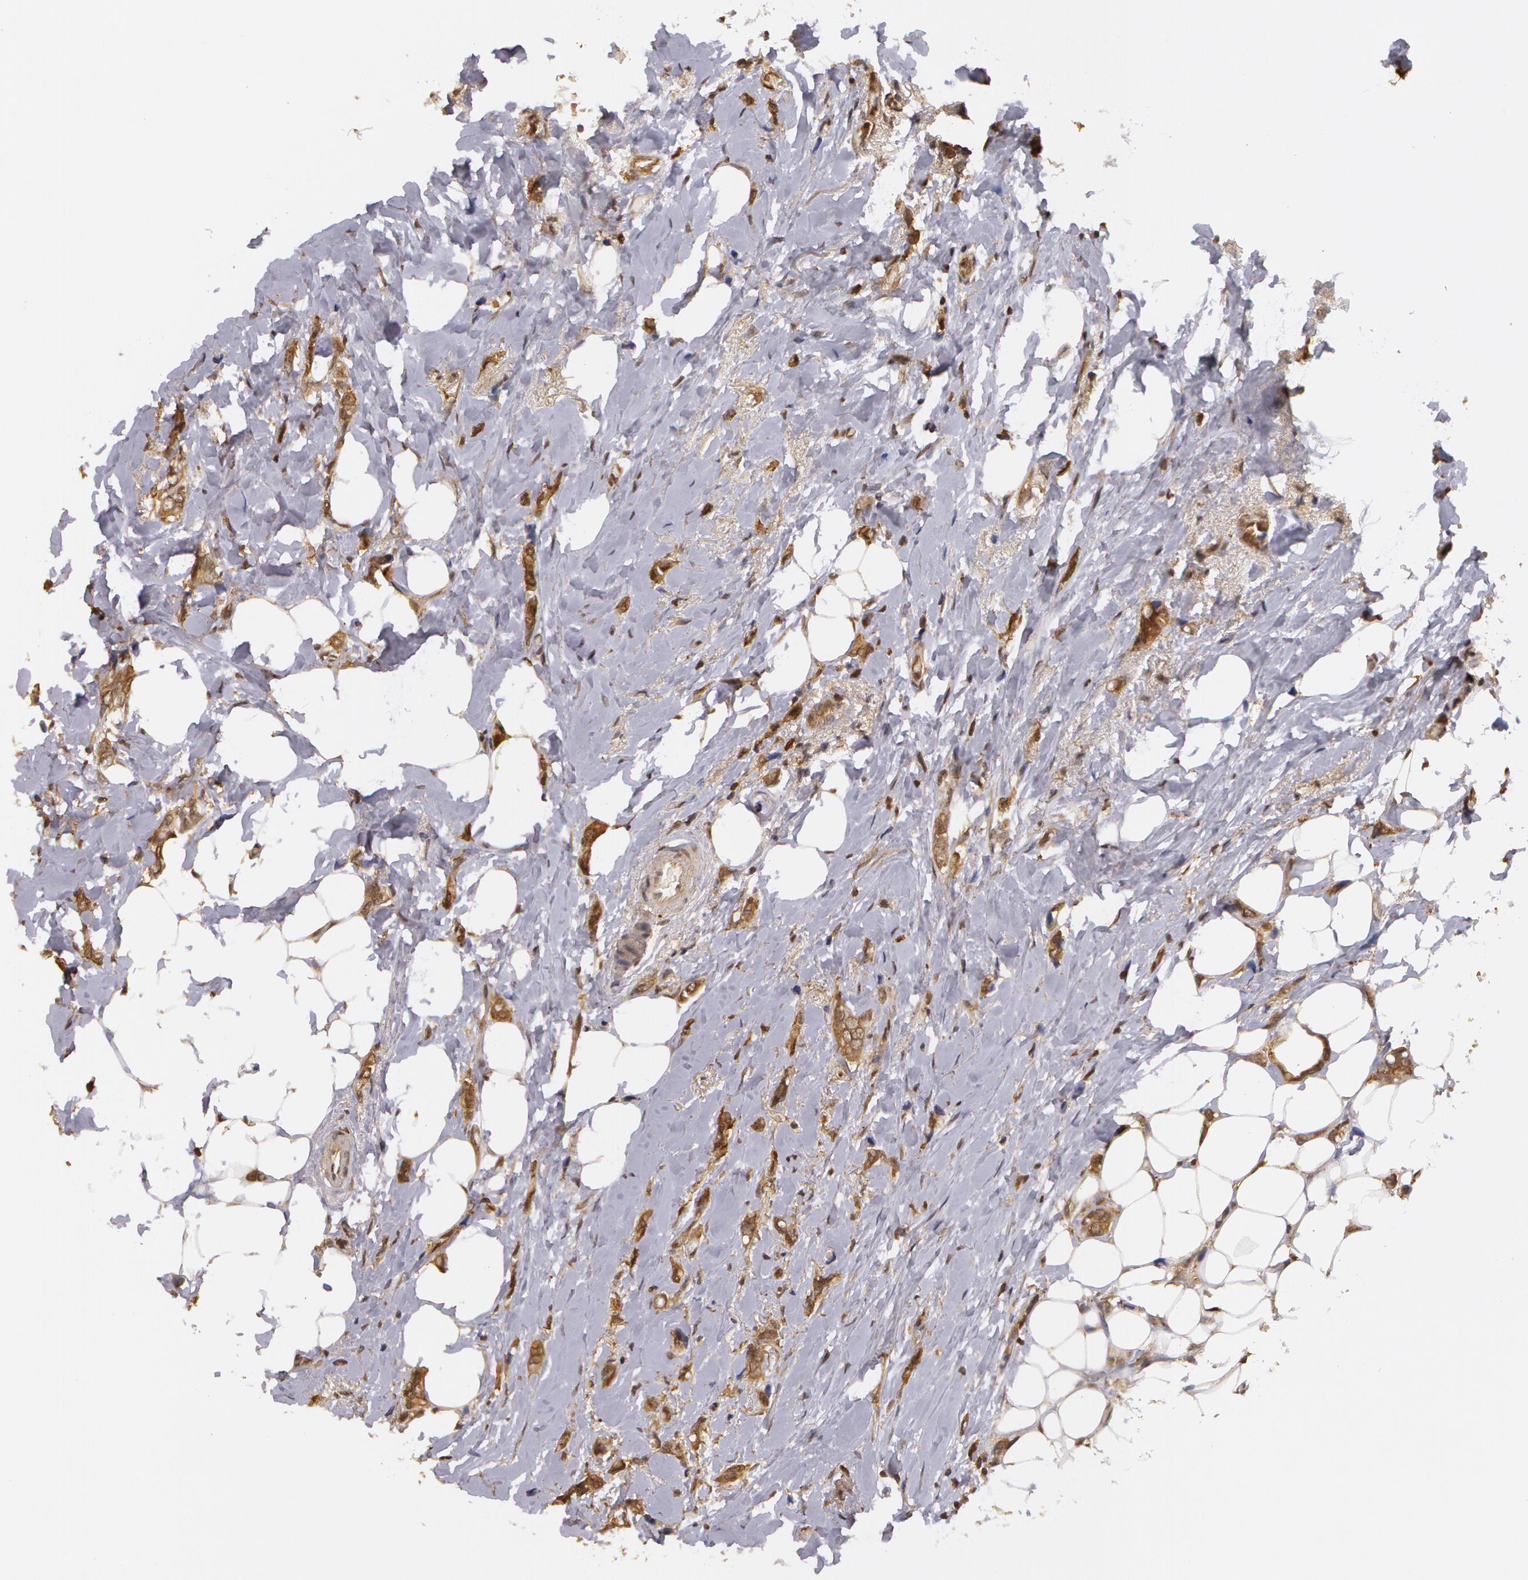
{"staining": {"intensity": "weak", "quantity": "25%-75%", "location": "cytoplasmic/membranous"}, "tissue": "breast cancer", "cell_type": "Tumor cells", "image_type": "cancer", "snomed": [{"axis": "morphology", "description": "Duct carcinoma"}, {"axis": "topography", "description": "Breast"}], "caption": "Immunohistochemistry (IHC) photomicrograph of neoplastic tissue: invasive ductal carcinoma (breast) stained using immunohistochemistry (IHC) displays low levels of weak protein expression localized specifically in the cytoplasmic/membranous of tumor cells, appearing as a cytoplasmic/membranous brown color.", "gene": "AHSA1", "patient": {"sex": "female", "age": 72}}